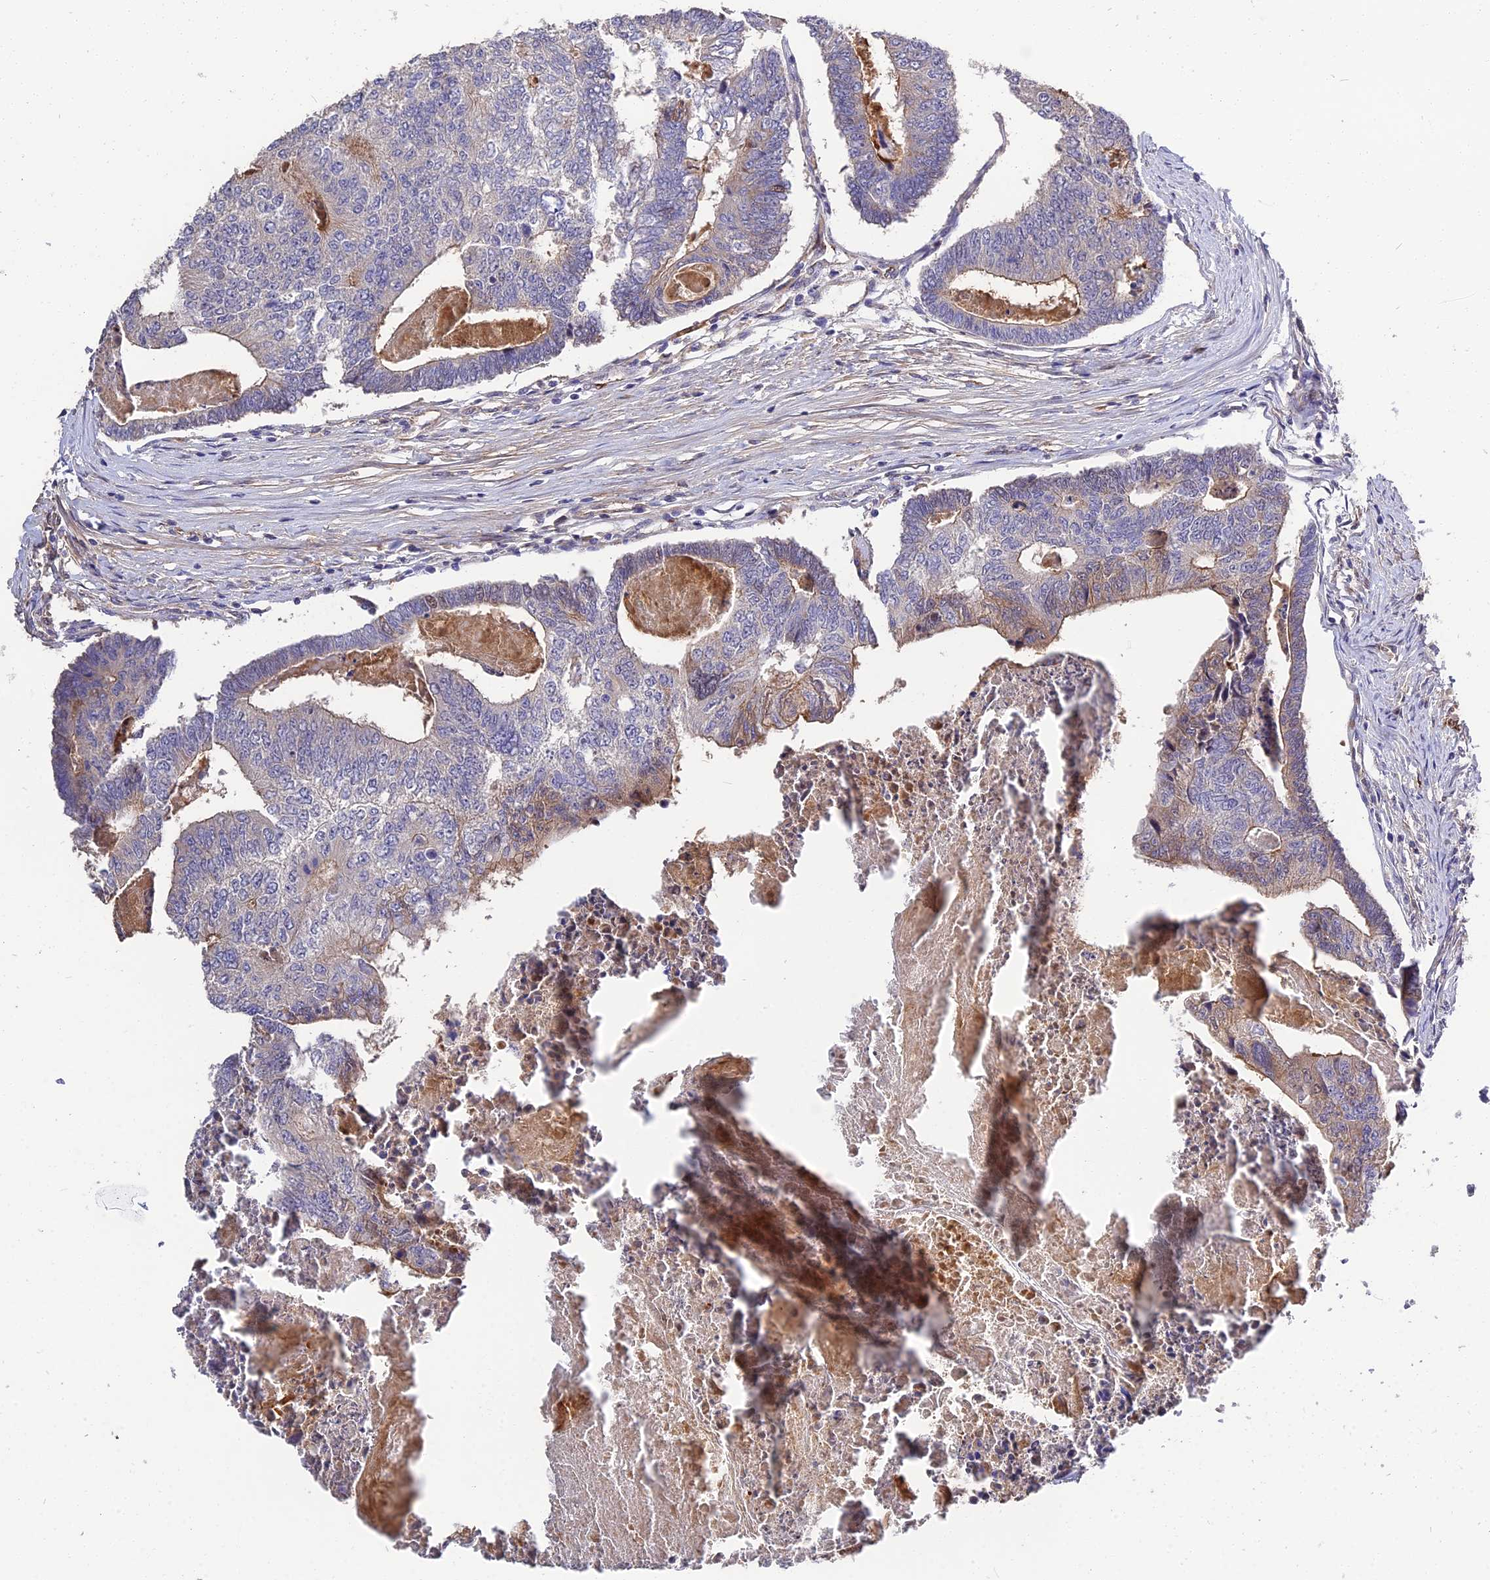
{"staining": {"intensity": "moderate", "quantity": "<25%", "location": "cytoplasmic/membranous"}, "tissue": "colorectal cancer", "cell_type": "Tumor cells", "image_type": "cancer", "snomed": [{"axis": "morphology", "description": "Adenocarcinoma, NOS"}, {"axis": "topography", "description": "Colon"}], "caption": "Tumor cells exhibit moderate cytoplasmic/membranous positivity in about <25% of cells in colorectal adenocarcinoma.", "gene": "MFSD2A", "patient": {"sex": "female", "age": 67}}